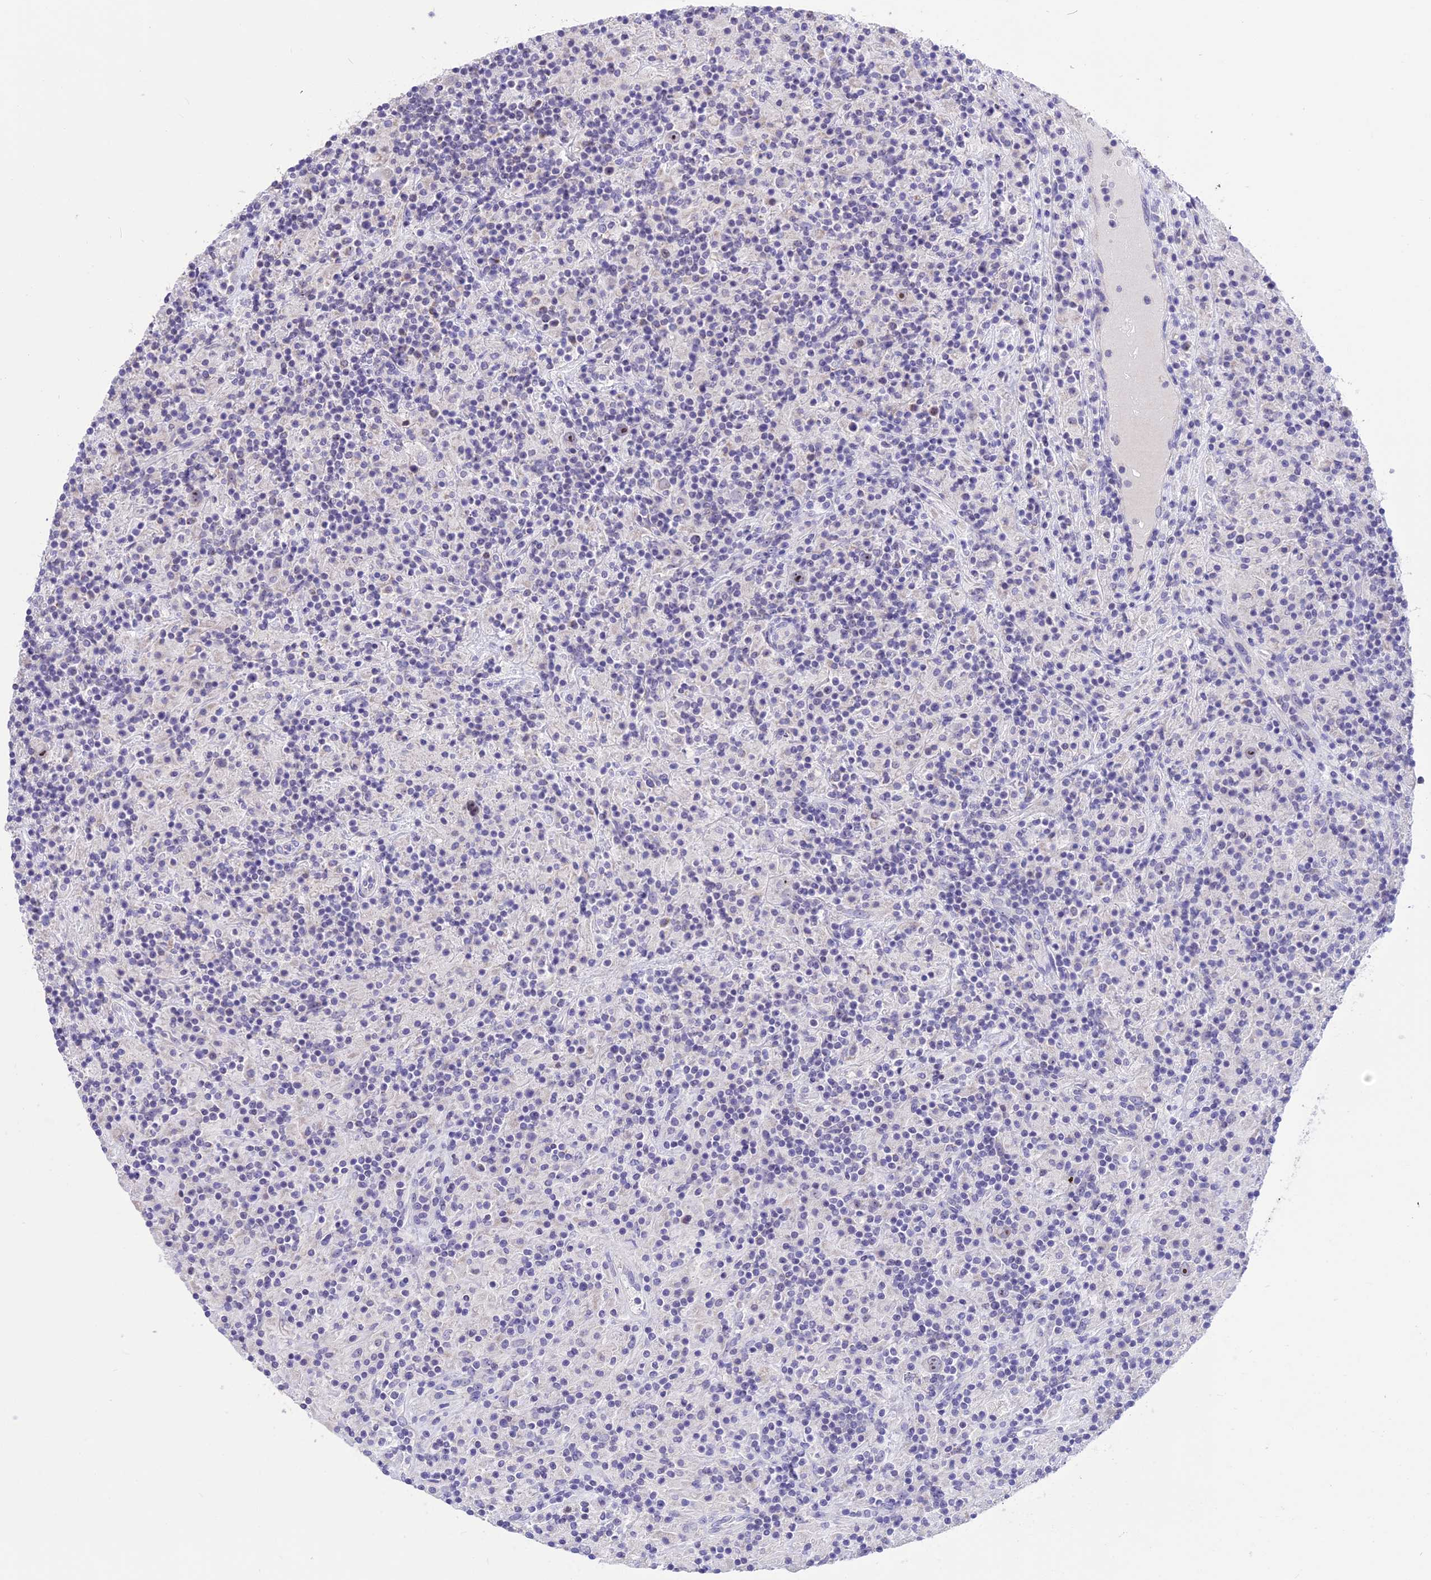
{"staining": {"intensity": "weak", "quantity": "25%-75%", "location": "nuclear"}, "tissue": "lymphoma", "cell_type": "Tumor cells", "image_type": "cancer", "snomed": [{"axis": "morphology", "description": "Hodgkin's disease, NOS"}, {"axis": "topography", "description": "Lymph node"}], "caption": "DAB (3,3'-diaminobenzidine) immunohistochemical staining of human Hodgkin's disease exhibits weak nuclear protein expression in approximately 25%-75% of tumor cells. The protein is shown in brown color, while the nuclei are stained blue.", "gene": "CMSS1", "patient": {"sex": "male", "age": 70}}